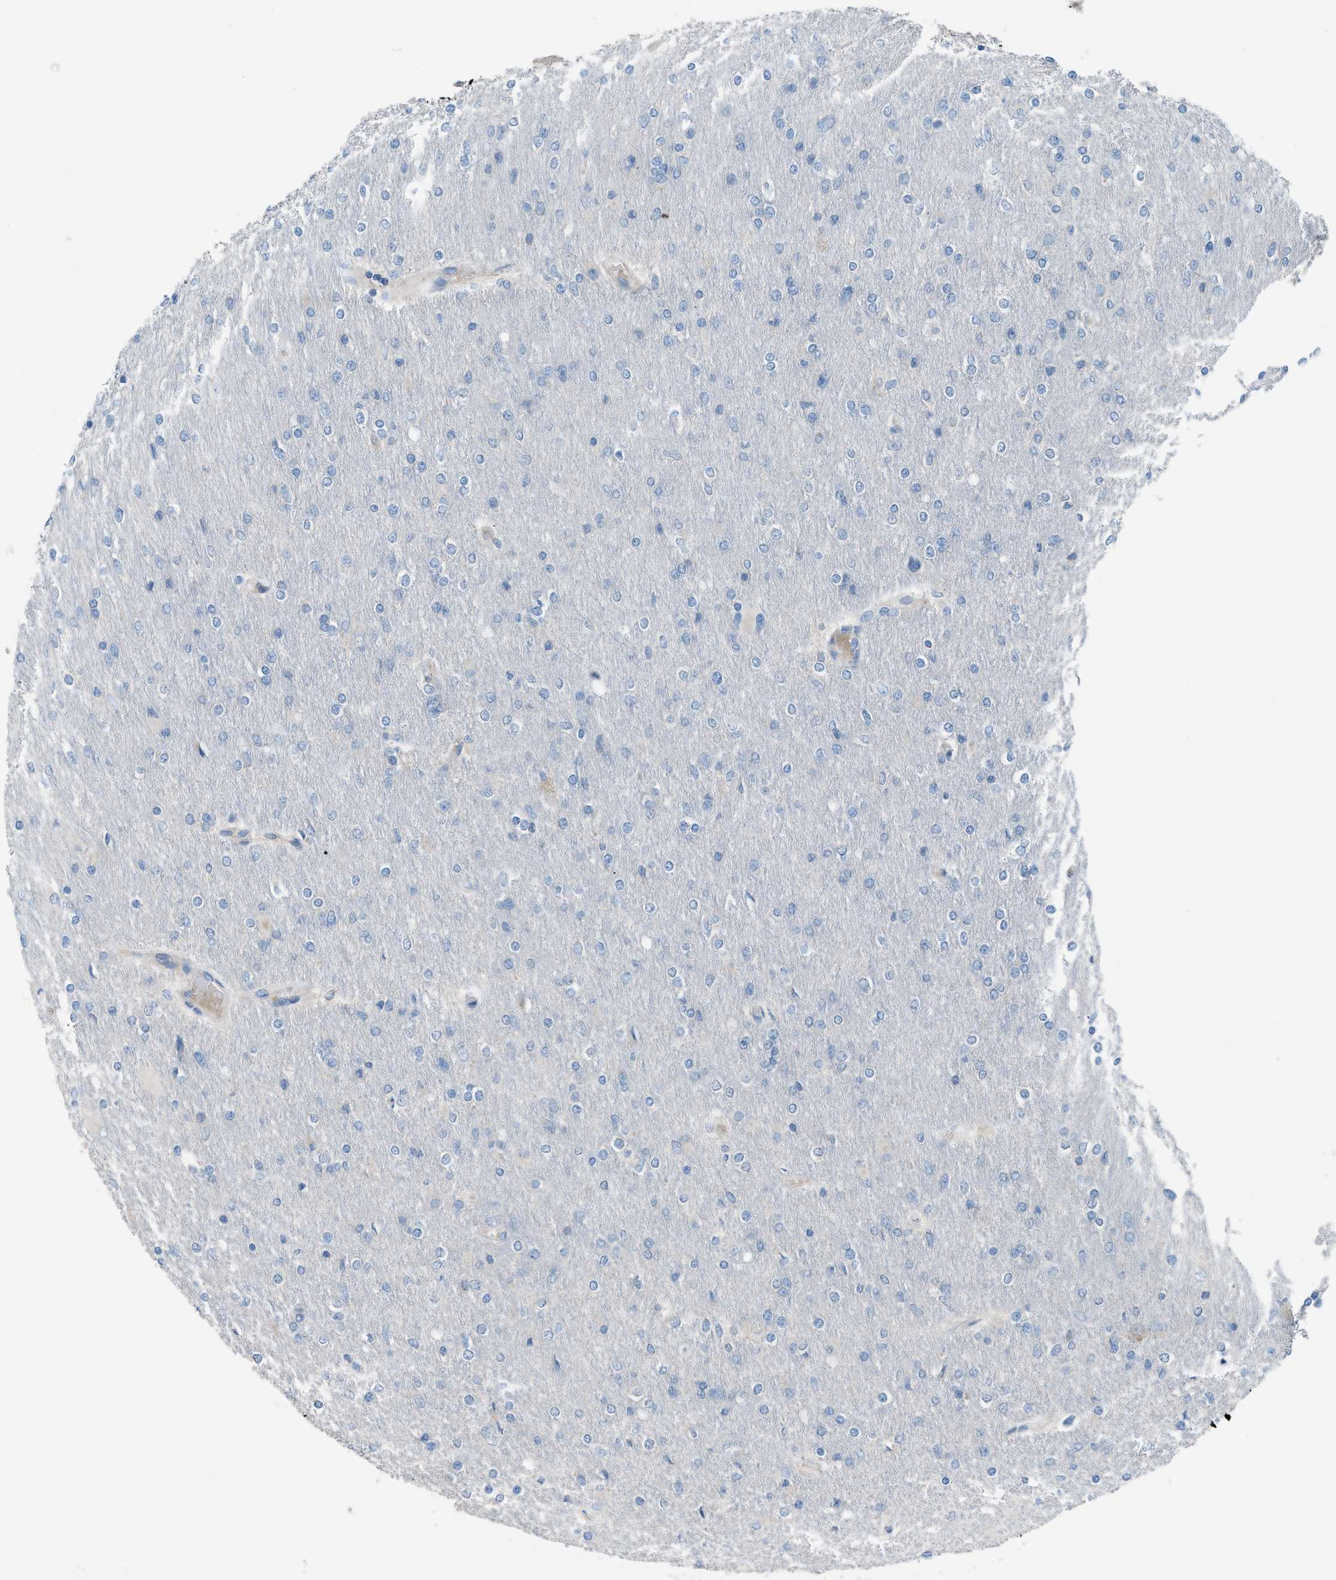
{"staining": {"intensity": "negative", "quantity": "none", "location": "none"}, "tissue": "glioma", "cell_type": "Tumor cells", "image_type": "cancer", "snomed": [{"axis": "morphology", "description": "Glioma, malignant, High grade"}, {"axis": "topography", "description": "Cerebral cortex"}], "caption": "This is an immunohistochemistry photomicrograph of human glioma. There is no staining in tumor cells.", "gene": "HEG1", "patient": {"sex": "female", "age": 36}}